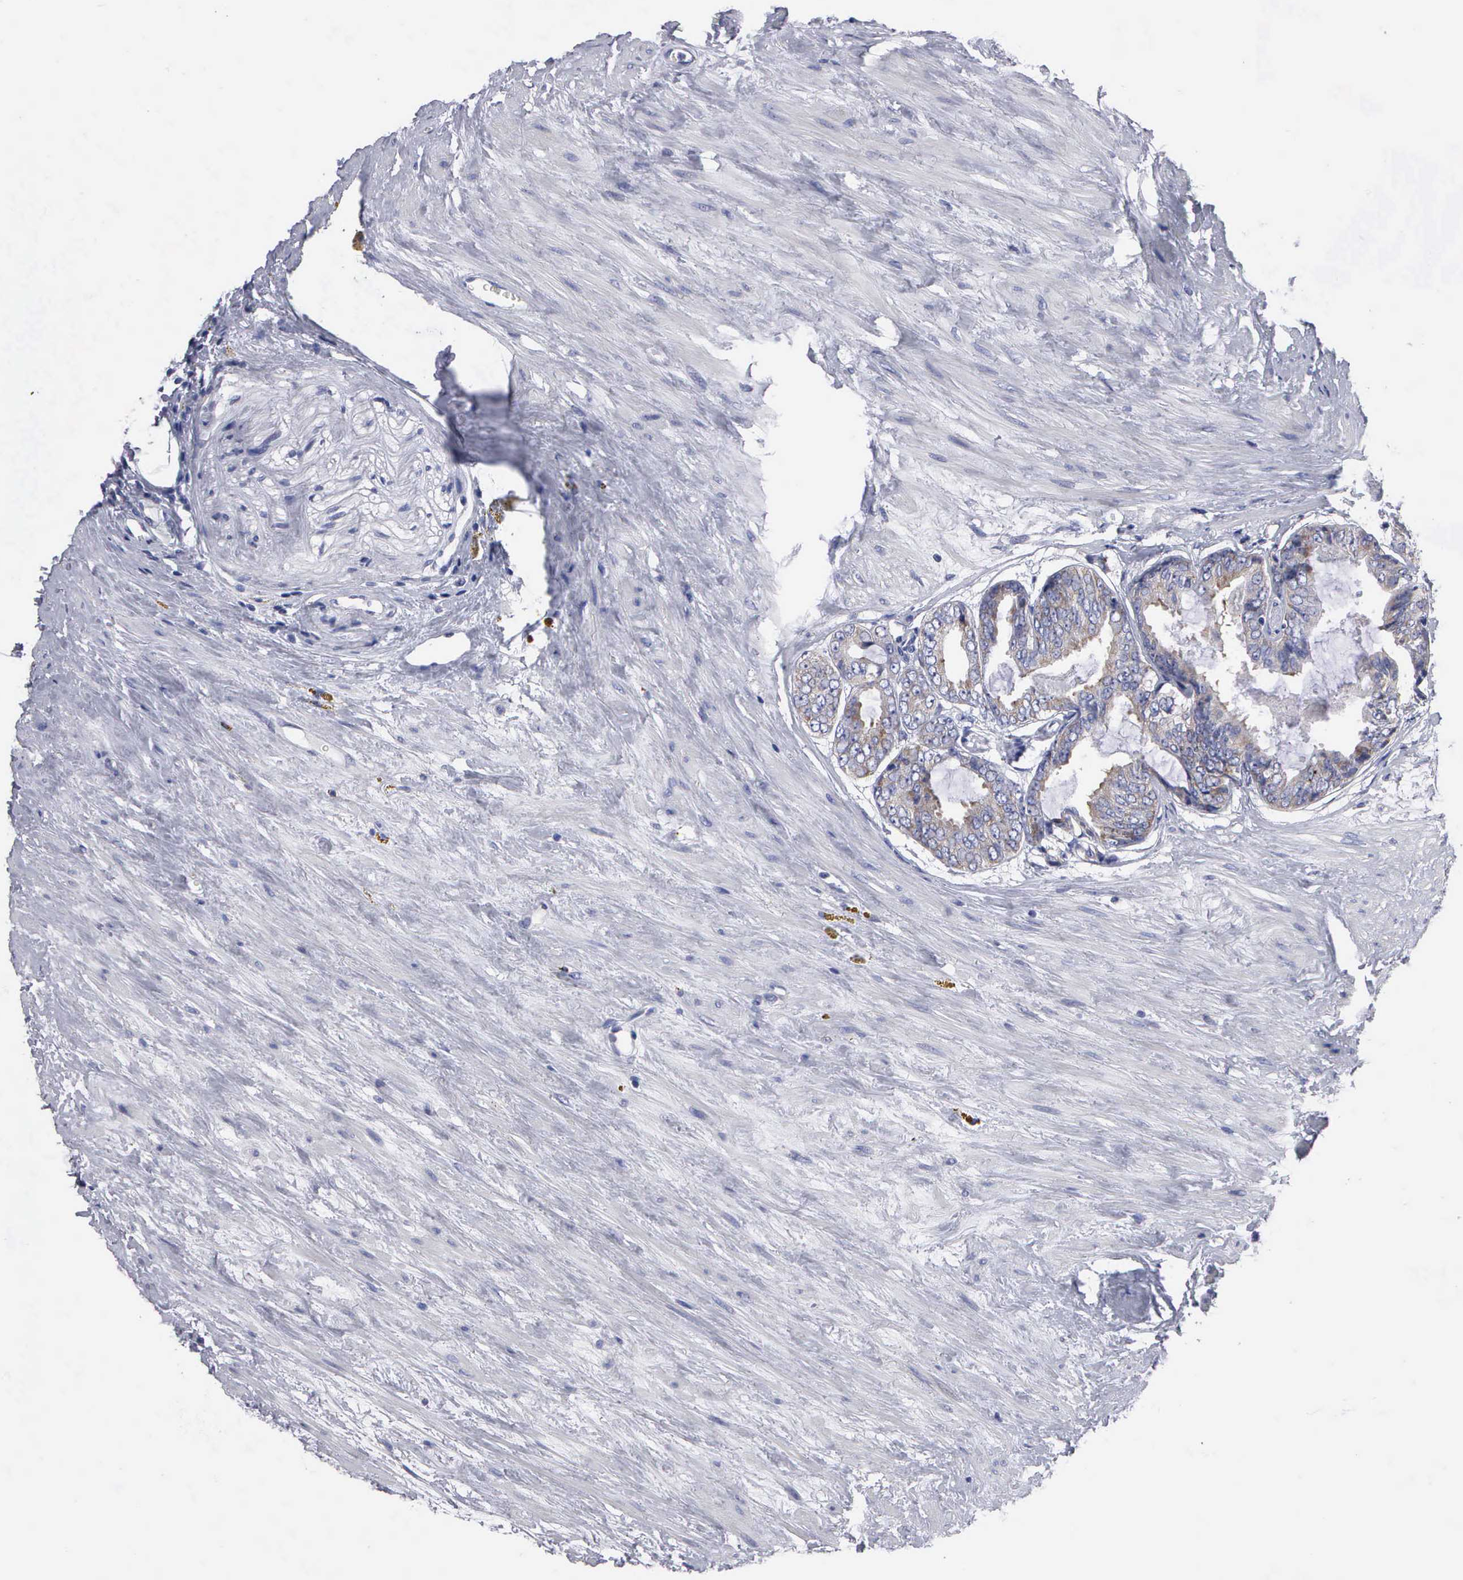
{"staining": {"intensity": "weak", "quantity": "<25%", "location": "cytoplasmic/membranous"}, "tissue": "prostate cancer", "cell_type": "Tumor cells", "image_type": "cancer", "snomed": [{"axis": "morphology", "description": "Adenocarcinoma, Medium grade"}, {"axis": "topography", "description": "Prostate"}], "caption": "There is no significant expression in tumor cells of prostate medium-grade adenocarcinoma. The staining was performed using DAB to visualize the protein expression in brown, while the nuclei were stained in blue with hematoxylin (Magnification: 20x).", "gene": "TXLNG", "patient": {"sex": "male", "age": 79}}